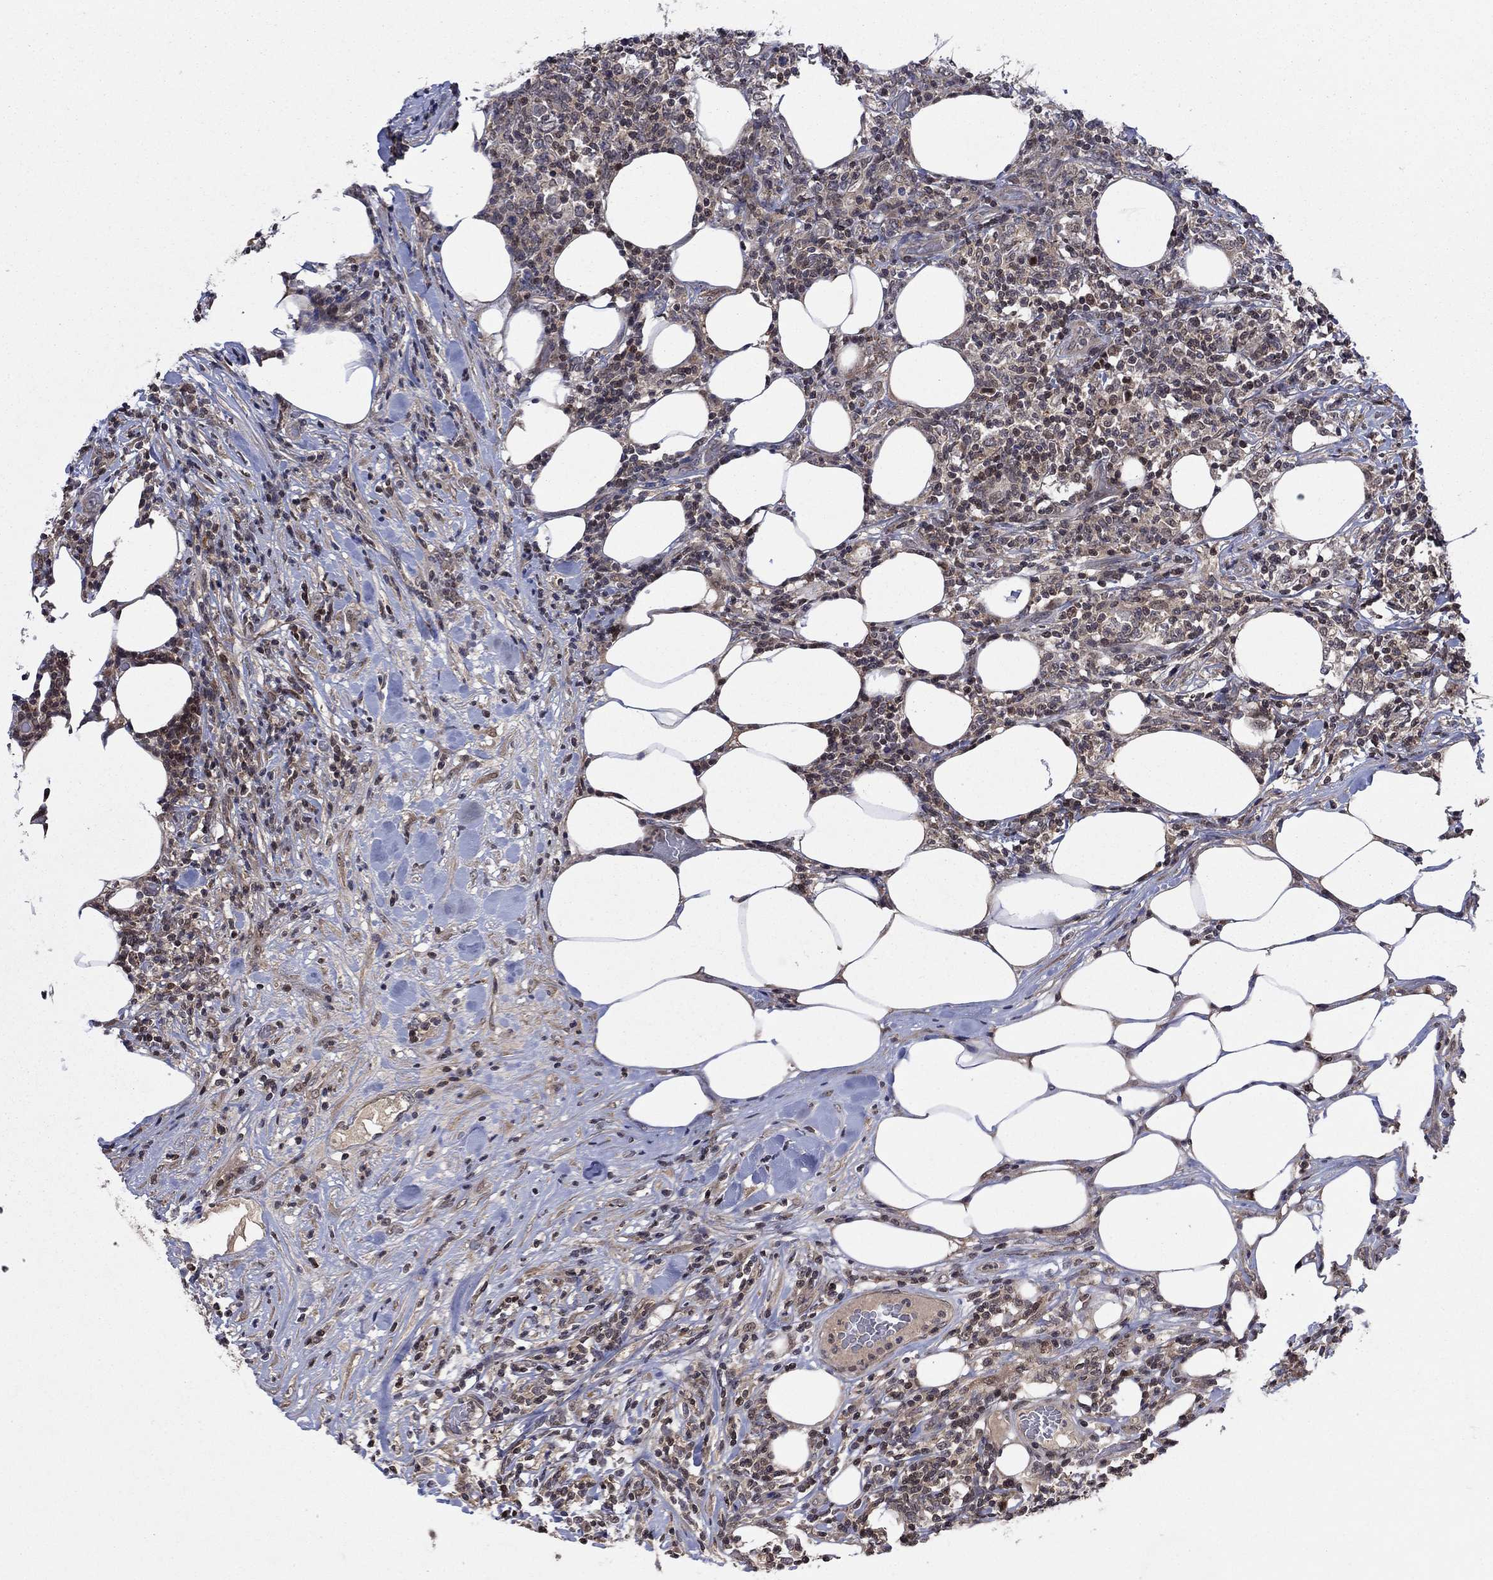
{"staining": {"intensity": "negative", "quantity": "none", "location": "none"}, "tissue": "lymphoma", "cell_type": "Tumor cells", "image_type": "cancer", "snomed": [{"axis": "morphology", "description": "Malignant lymphoma, non-Hodgkin's type, High grade"}, {"axis": "topography", "description": "Lymph node"}], "caption": "The histopathology image demonstrates no significant expression in tumor cells of lymphoma.", "gene": "IAH1", "patient": {"sex": "female", "age": 84}}